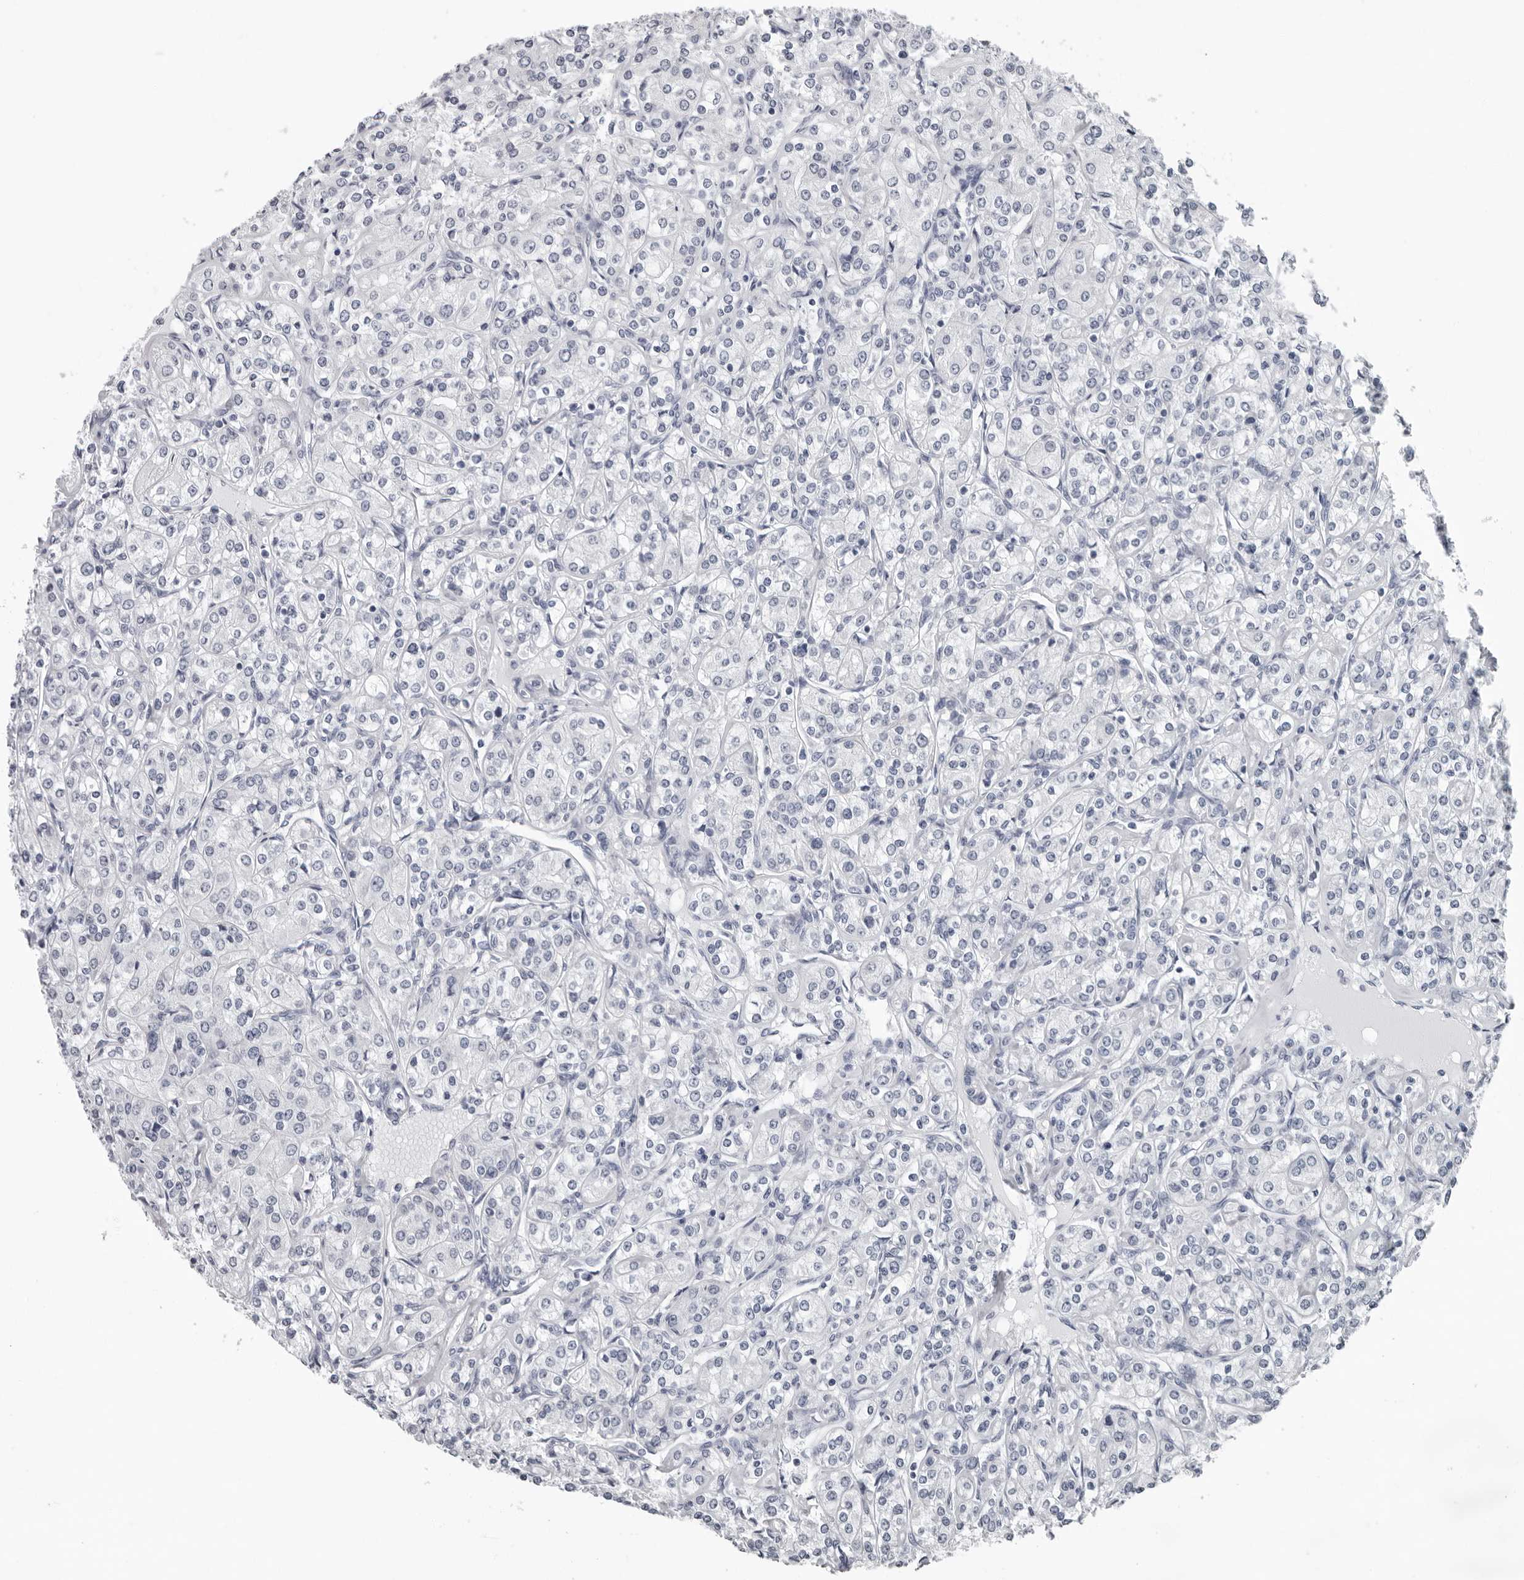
{"staining": {"intensity": "negative", "quantity": "none", "location": "none"}, "tissue": "renal cancer", "cell_type": "Tumor cells", "image_type": "cancer", "snomed": [{"axis": "morphology", "description": "Adenocarcinoma, NOS"}, {"axis": "topography", "description": "Kidney"}], "caption": "Immunohistochemistry (IHC) micrograph of neoplastic tissue: human renal cancer (adenocarcinoma) stained with DAB (3,3'-diaminobenzidine) displays no significant protein positivity in tumor cells.", "gene": "CCDC28B", "patient": {"sex": "male", "age": 77}}